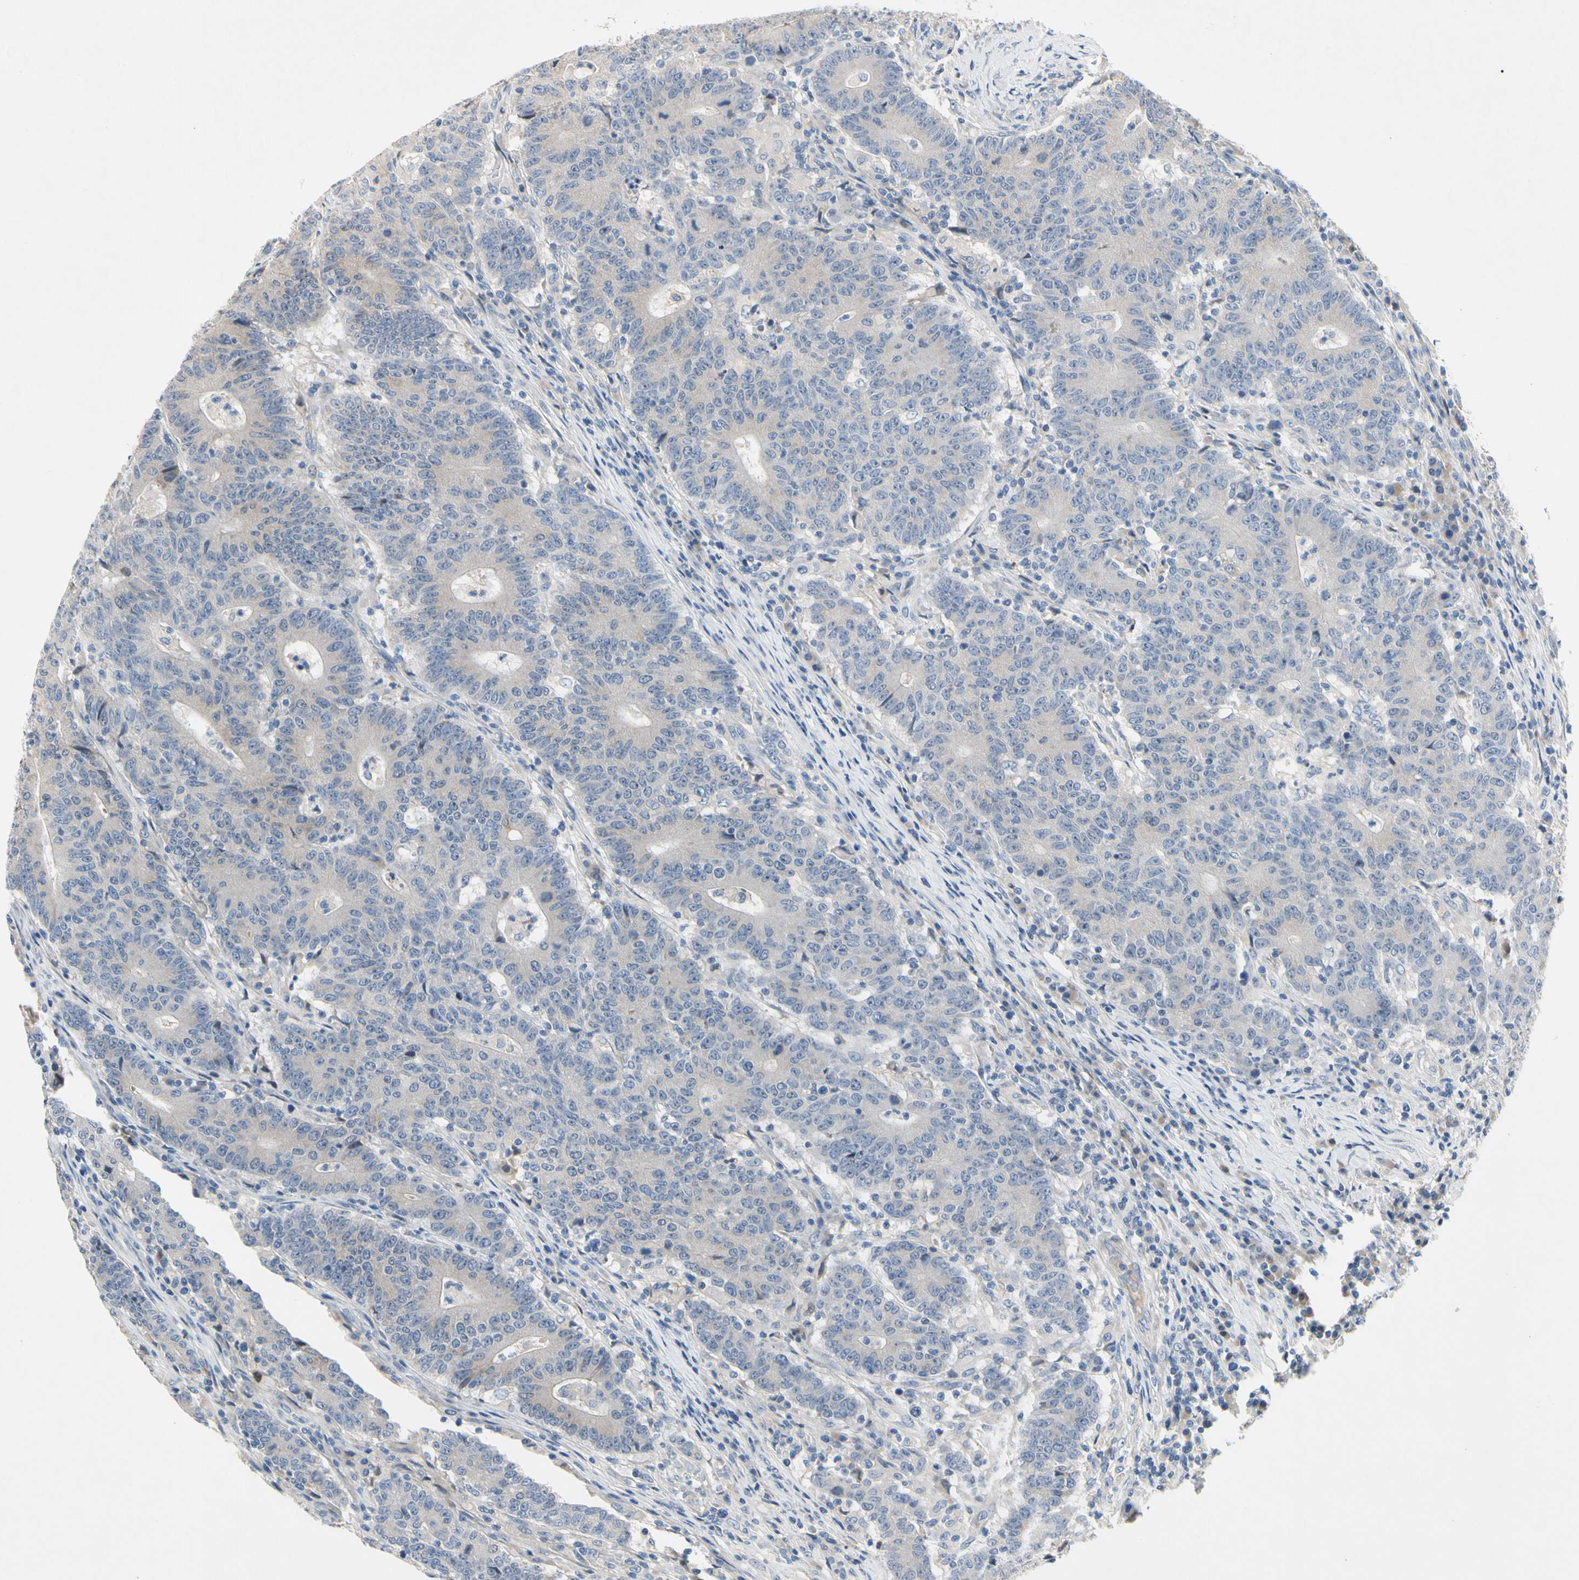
{"staining": {"intensity": "negative", "quantity": "none", "location": "none"}, "tissue": "colorectal cancer", "cell_type": "Tumor cells", "image_type": "cancer", "snomed": [{"axis": "morphology", "description": "Normal tissue, NOS"}, {"axis": "morphology", "description": "Adenocarcinoma, NOS"}, {"axis": "topography", "description": "Colon"}], "caption": "An IHC micrograph of adenocarcinoma (colorectal) is shown. There is no staining in tumor cells of adenocarcinoma (colorectal).", "gene": "GAS6", "patient": {"sex": "female", "age": 75}}